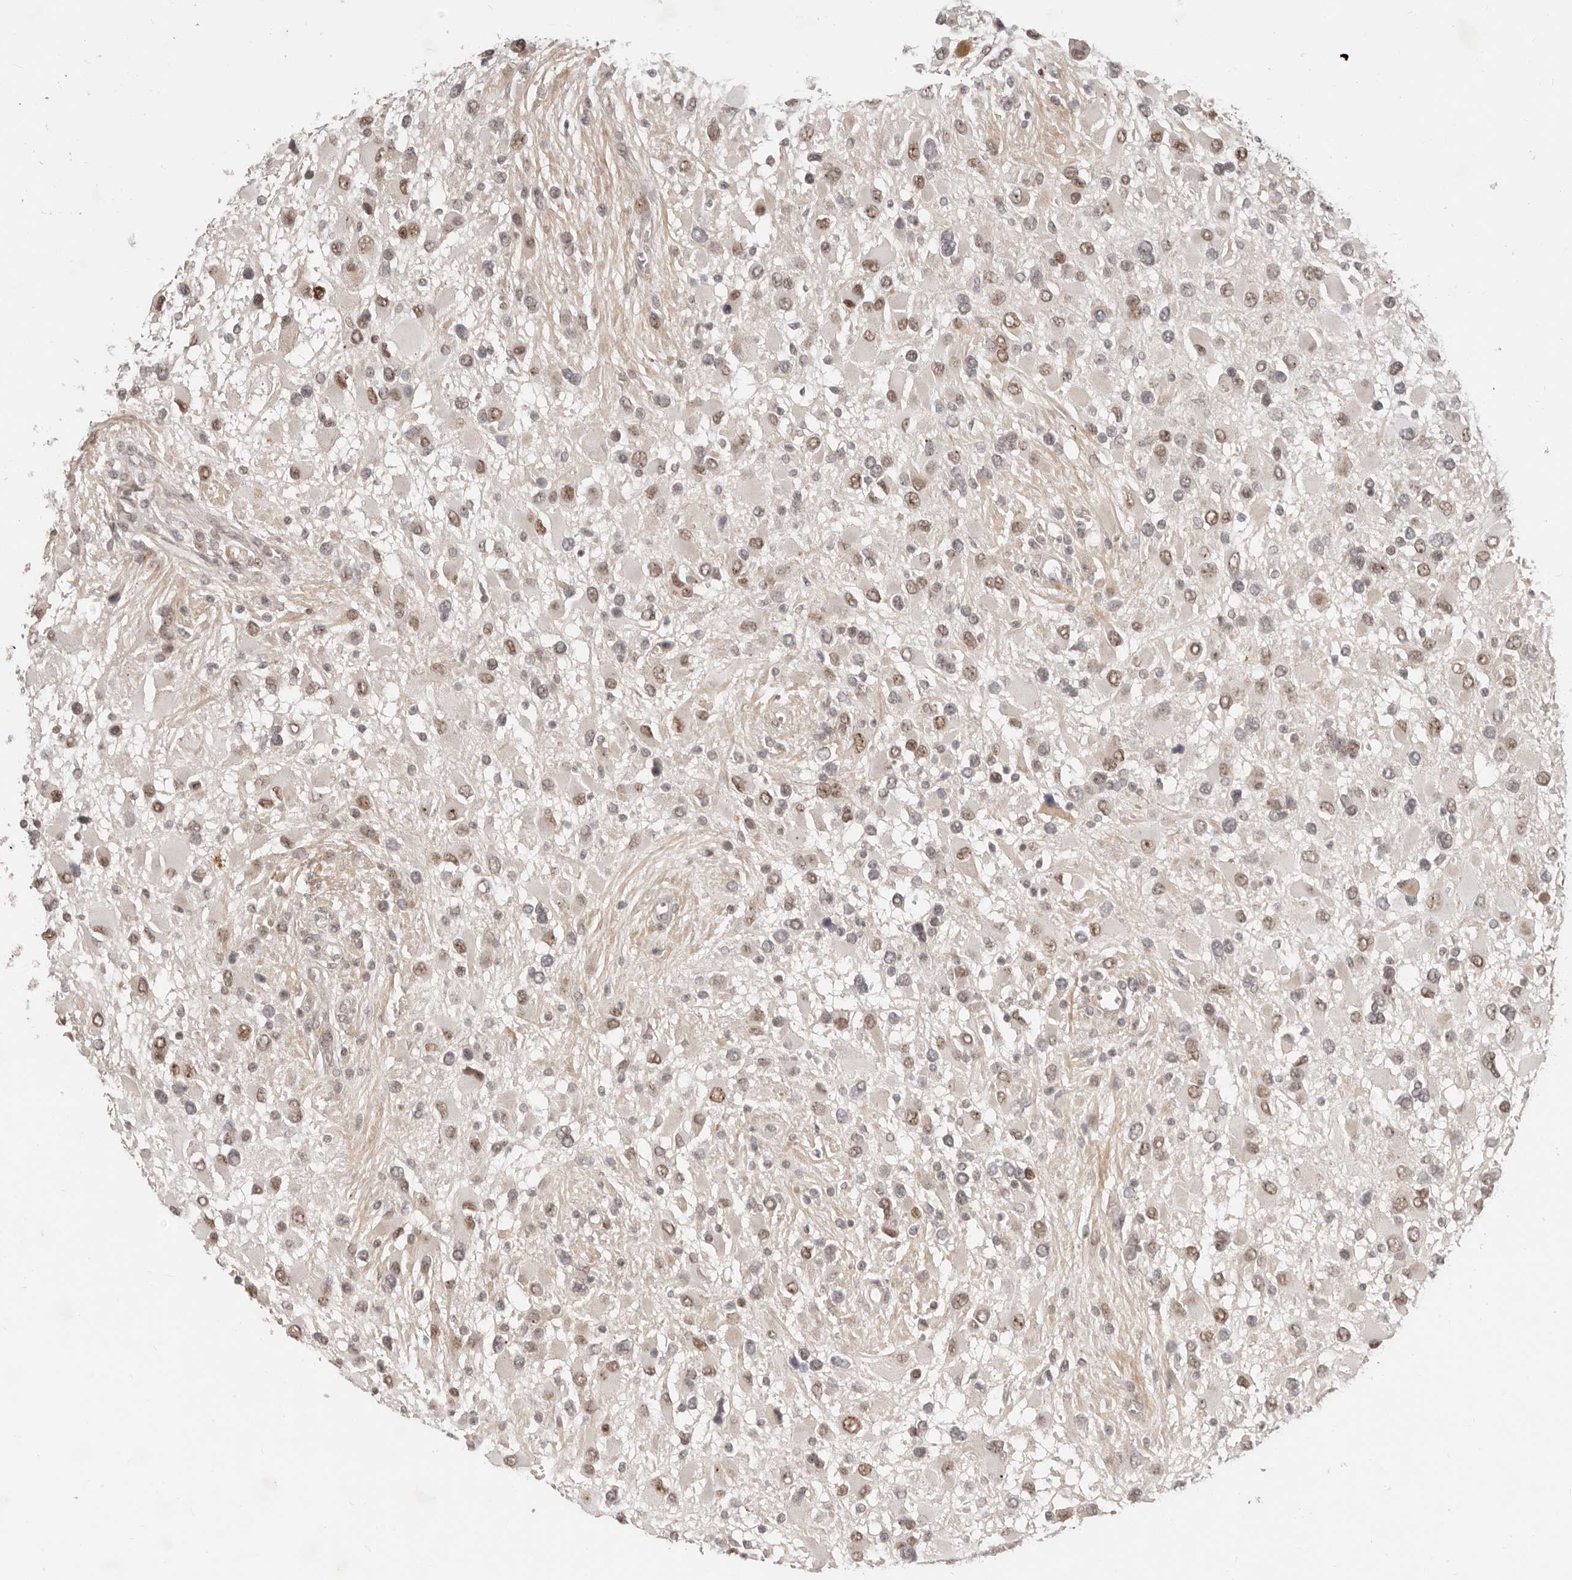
{"staining": {"intensity": "moderate", "quantity": "25%-75%", "location": "nuclear"}, "tissue": "glioma", "cell_type": "Tumor cells", "image_type": "cancer", "snomed": [{"axis": "morphology", "description": "Glioma, malignant, High grade"}, {"axis": "topography", "description": "Brain"}], "caption": "High-grade glioma (malignant) stained for a protein exhibits moderate nuclear positivity in tumor cells. (Brightfield microscopy of DAB IHC at high magnification).", "gene": "RFC2", "patient": {"sex": "male", "age": 53}}